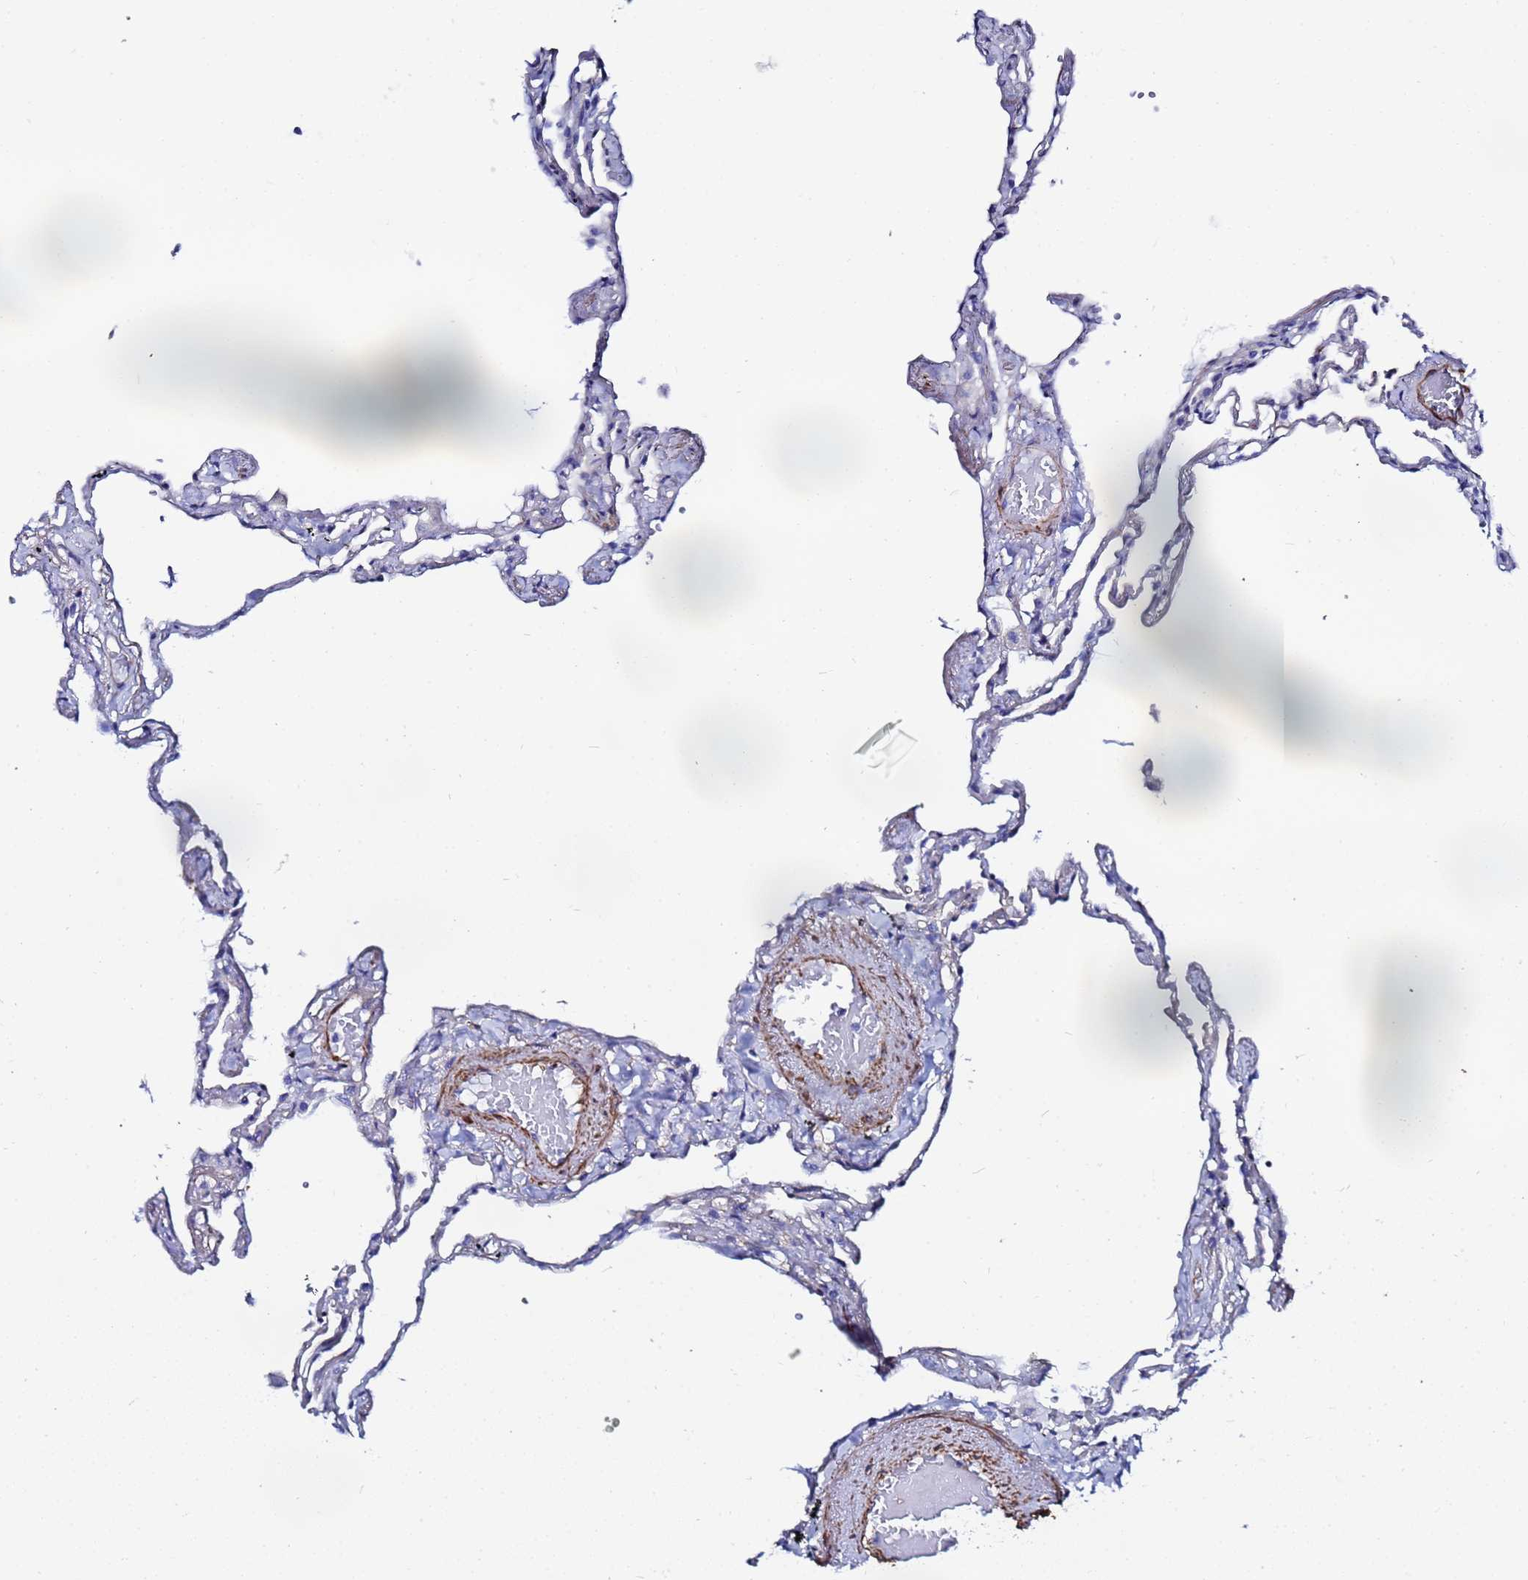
{"staining": {"intensity": "negative", "quantity": "none", "location": "none"}, "tissue": "lung", "cell_type": "Alveolar cells", "image_type": "normal", "snomed": [{"axis": "morphology", "description": "Normal tissue, NOS"}, {"axis": "topography", "description": "Lung"}], "caption": "Lung was stained to show a protein in brown. There is no significant staining in alveolar cells. (Stains: DAB IHC with hematoxylin counter stain, Microscopy: brightfield microscopy at high magnification).", "gene": "RAB39A", "patient": {"sex": "female", "age": 67}}